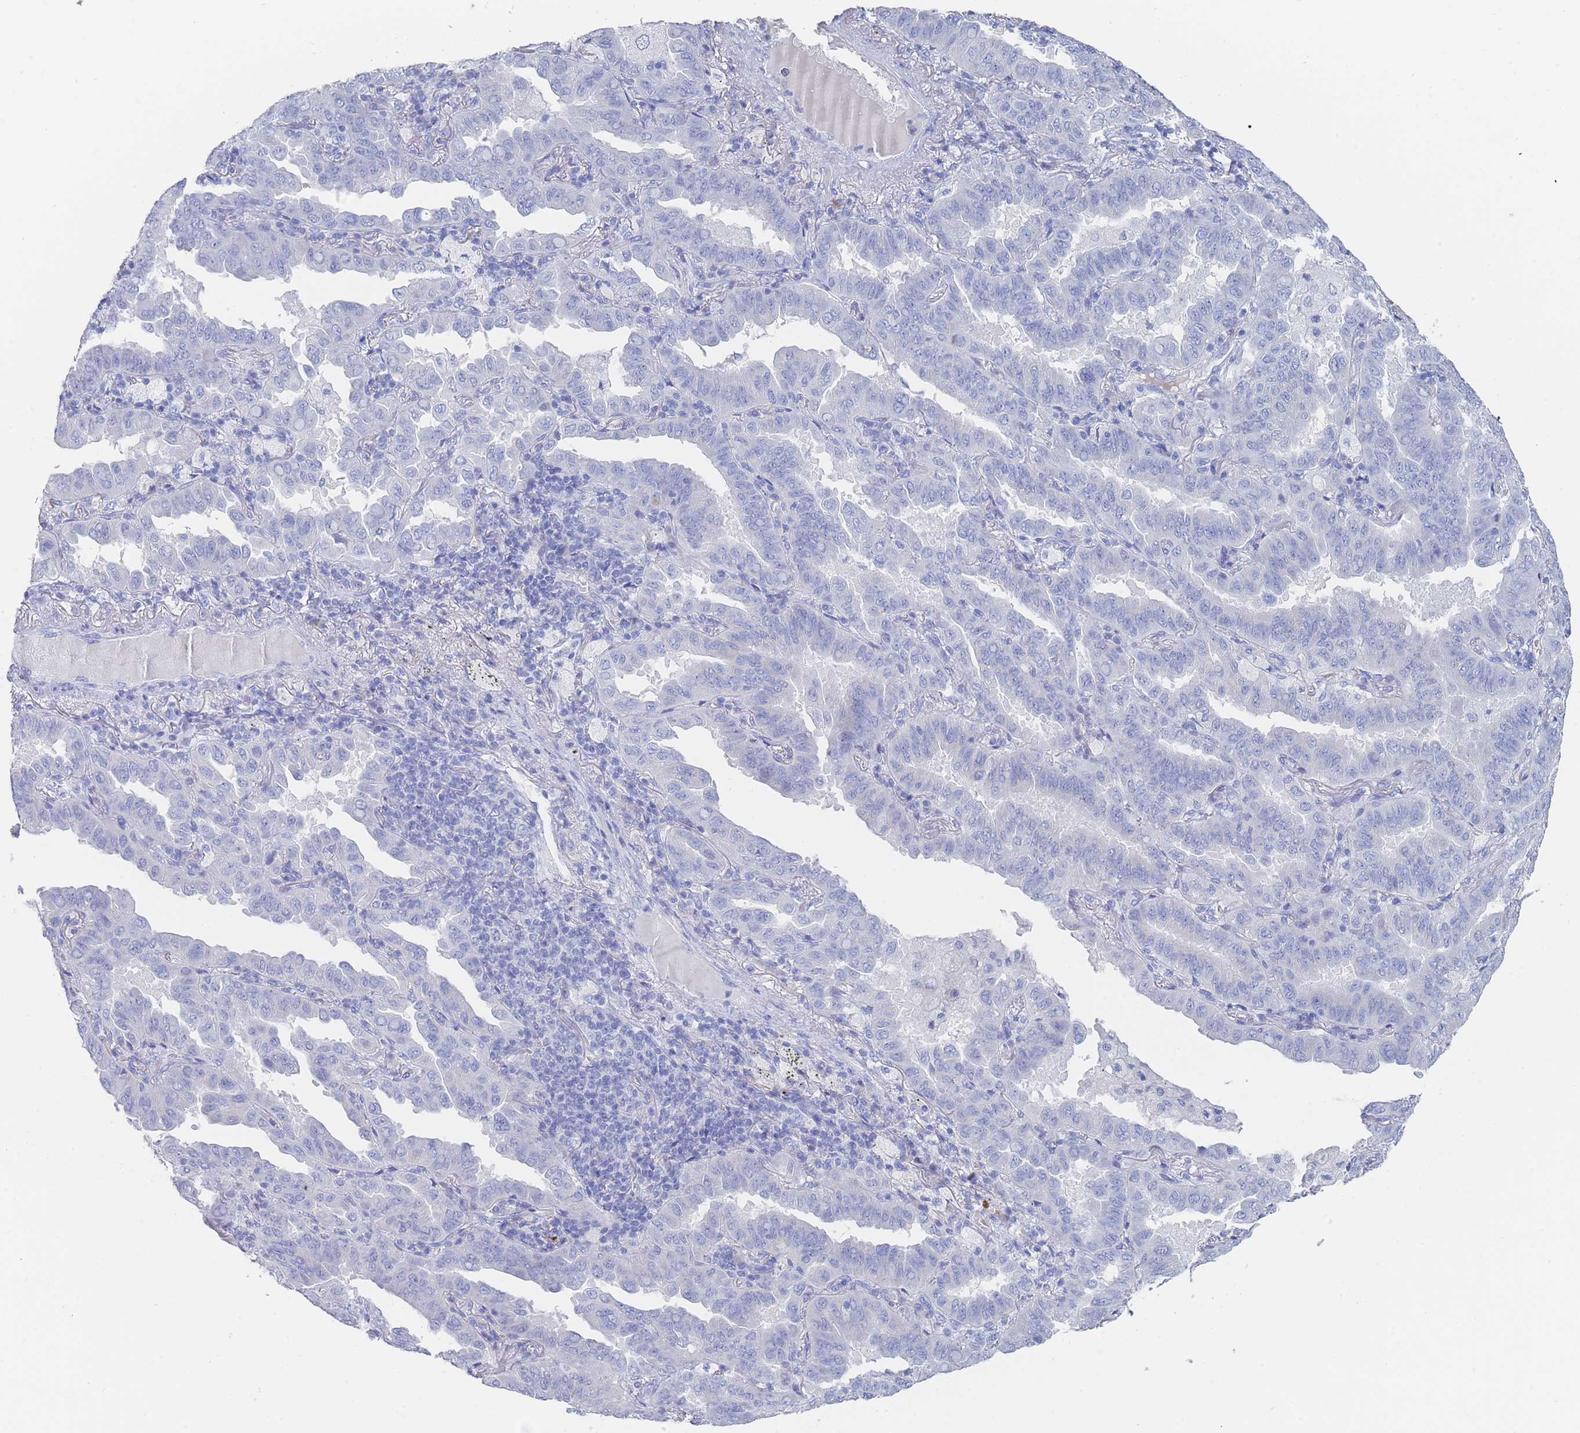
{"staining": {"intensity": "negative", "quantity": "none", "location": "none"}, "tissue": "lung cancer", "cell_type": "Tumor cells", "image_type": "cancer", "snomed": [{"axis": "morphology", "description": "Adenocarcinoma, NOS"}, {"axis": "topography", "description": "Lung"}], "caption": "The image displays no staining of tumor cells in lung cancer.", "gene": "SLC25A35", "patient": {"sex": "male", "age": 64}}